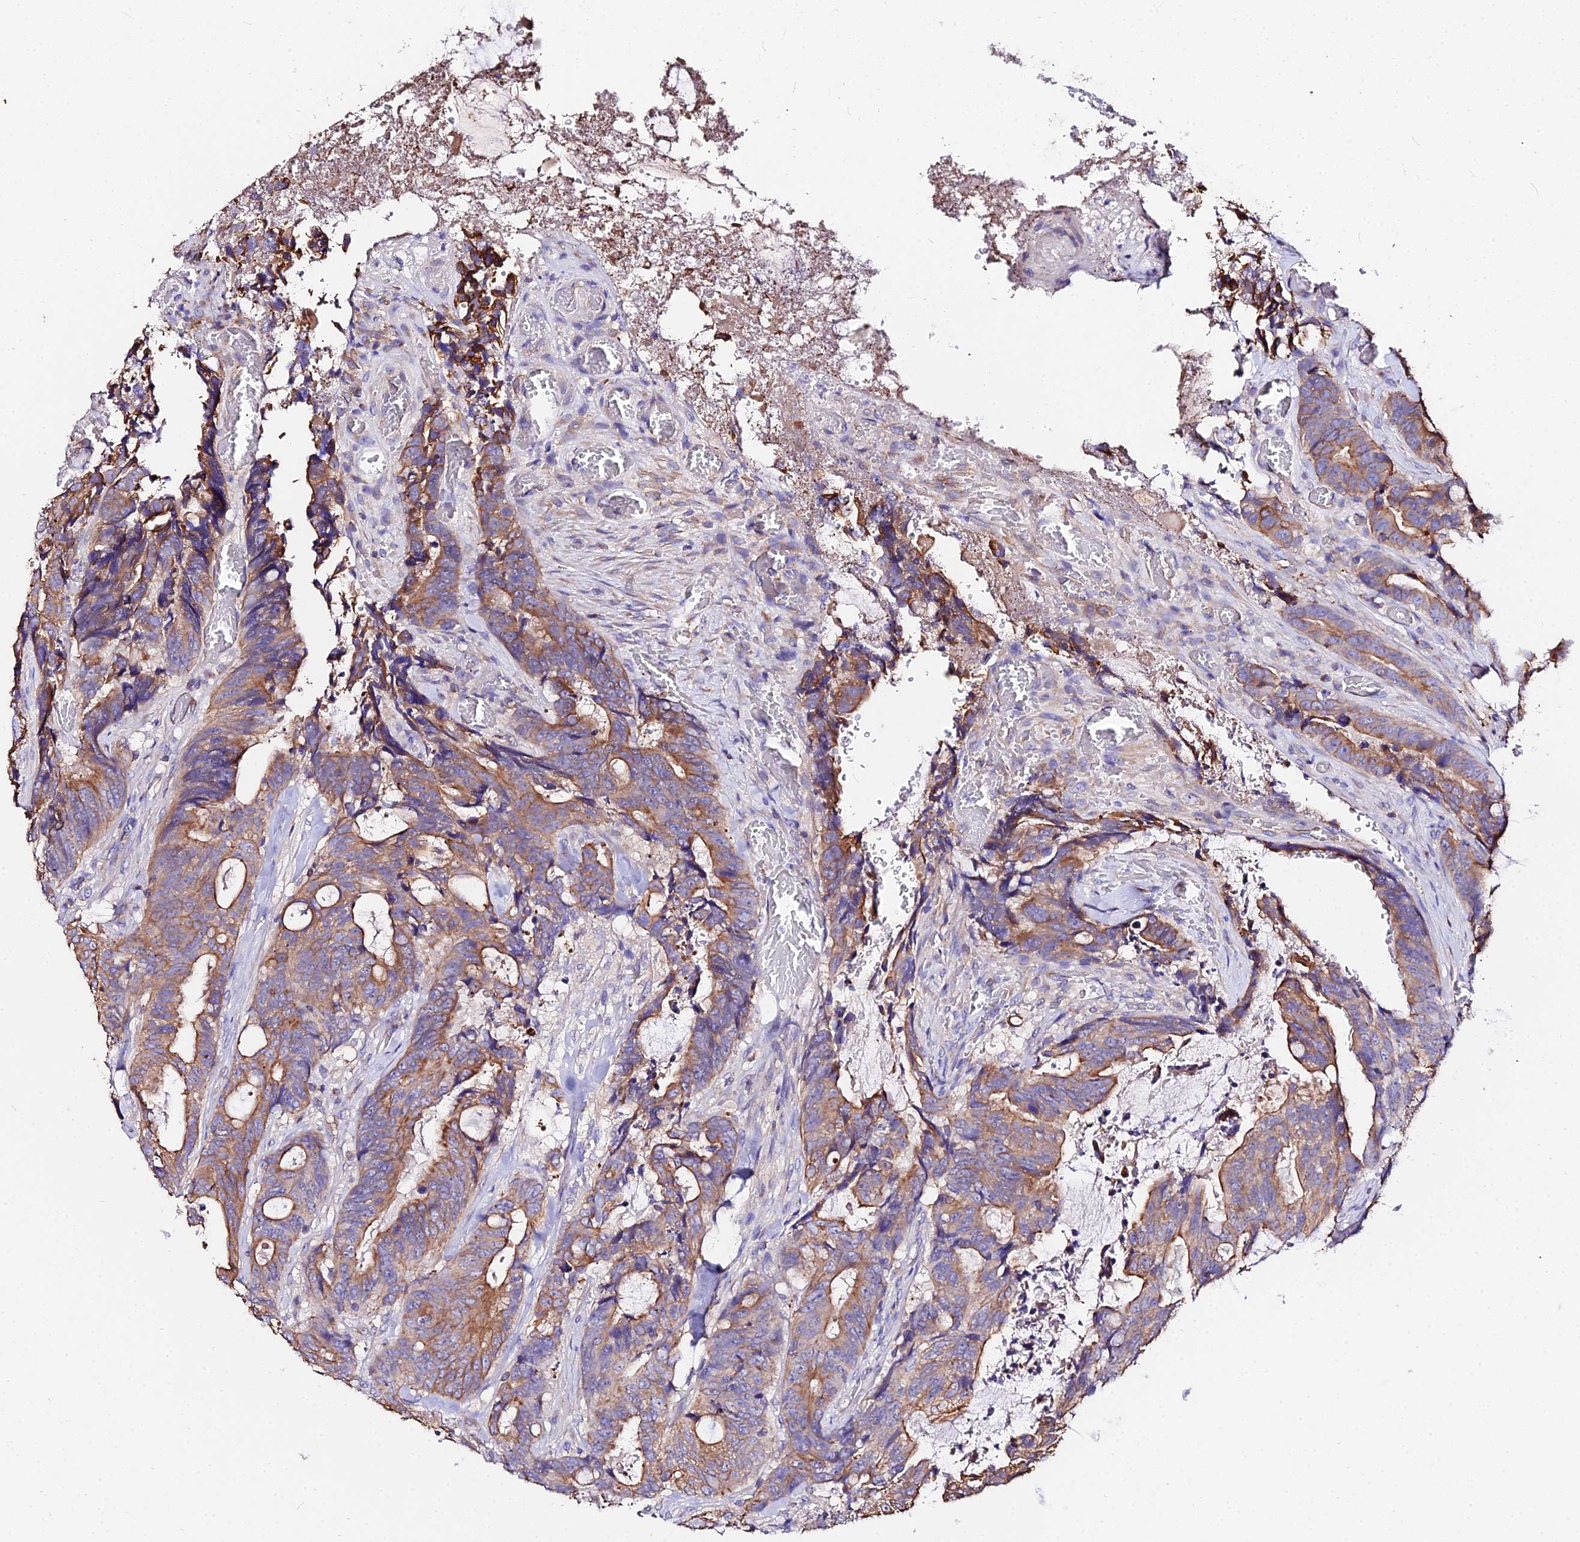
{"staining": {"intensity": "moderate", "quantity": ">75%", "location": "cytoplasmic/membranous"}, "tissue": "colorectal cancer", "cell_type": "Tumor cells", "image_type": "cancer", "snomed": [{"axis": "morphology", "description": "Adenocarcinoma, NOS"}, {"axis": "topography", "description": "Colon"}], "caption": "Protein analysis of colorectal cancer tissue demonstrates moderate cytoplasmic/membranous positivity in approximately >75% of tumor cells.", "gene": "DAW1", "patient": {"sex": "female", "age": 82}}